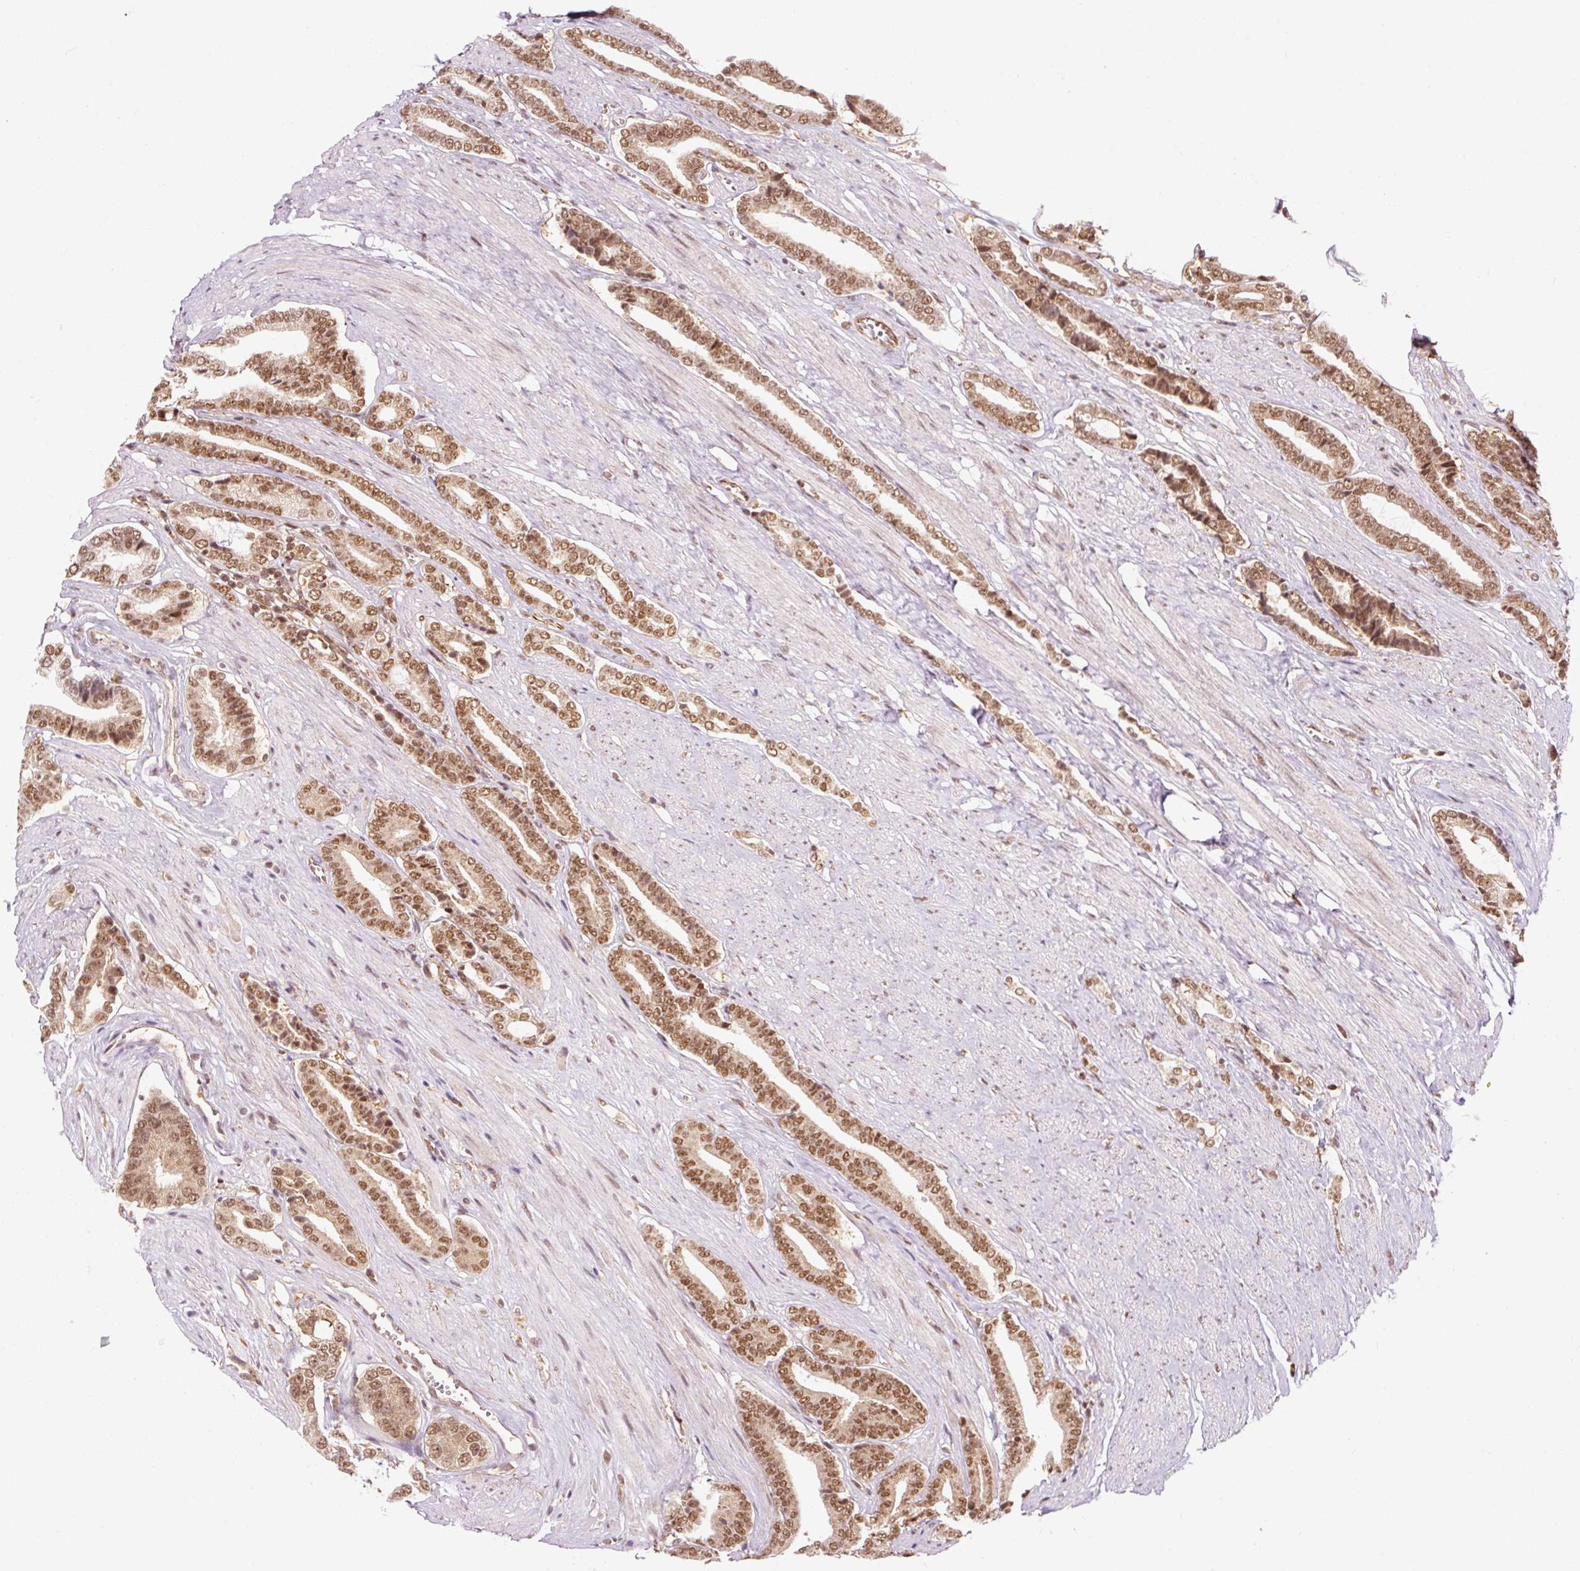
{"staining": {"intensity": "moderate", "quantity": ">75%", "location": "cytoplasmic/membranous,nuclear"}, "tissue": "prostate cancer", "cell_type": "Tumor cells", "image_type": "cancer", "snomed": [{"axis": "morphology", "description": "Adenocarcinoma, NOS"}, {"axis": "topography", "description": "Prostate and seminal vesicle, NOS"}], "caption": "Prostate adenocarcinoma stained with DAB immunohistochemistry demonstrates medium levels of moderate cytoplasmic/membranous and nuclear expression in about >75% of tumor cells. (DAB (3,3'-diaminobenzidine) = brown stain, brightfield microscopy at high magnification).", "gene": "CSTF1", "patient": {"sex": "male", "age": 76}}